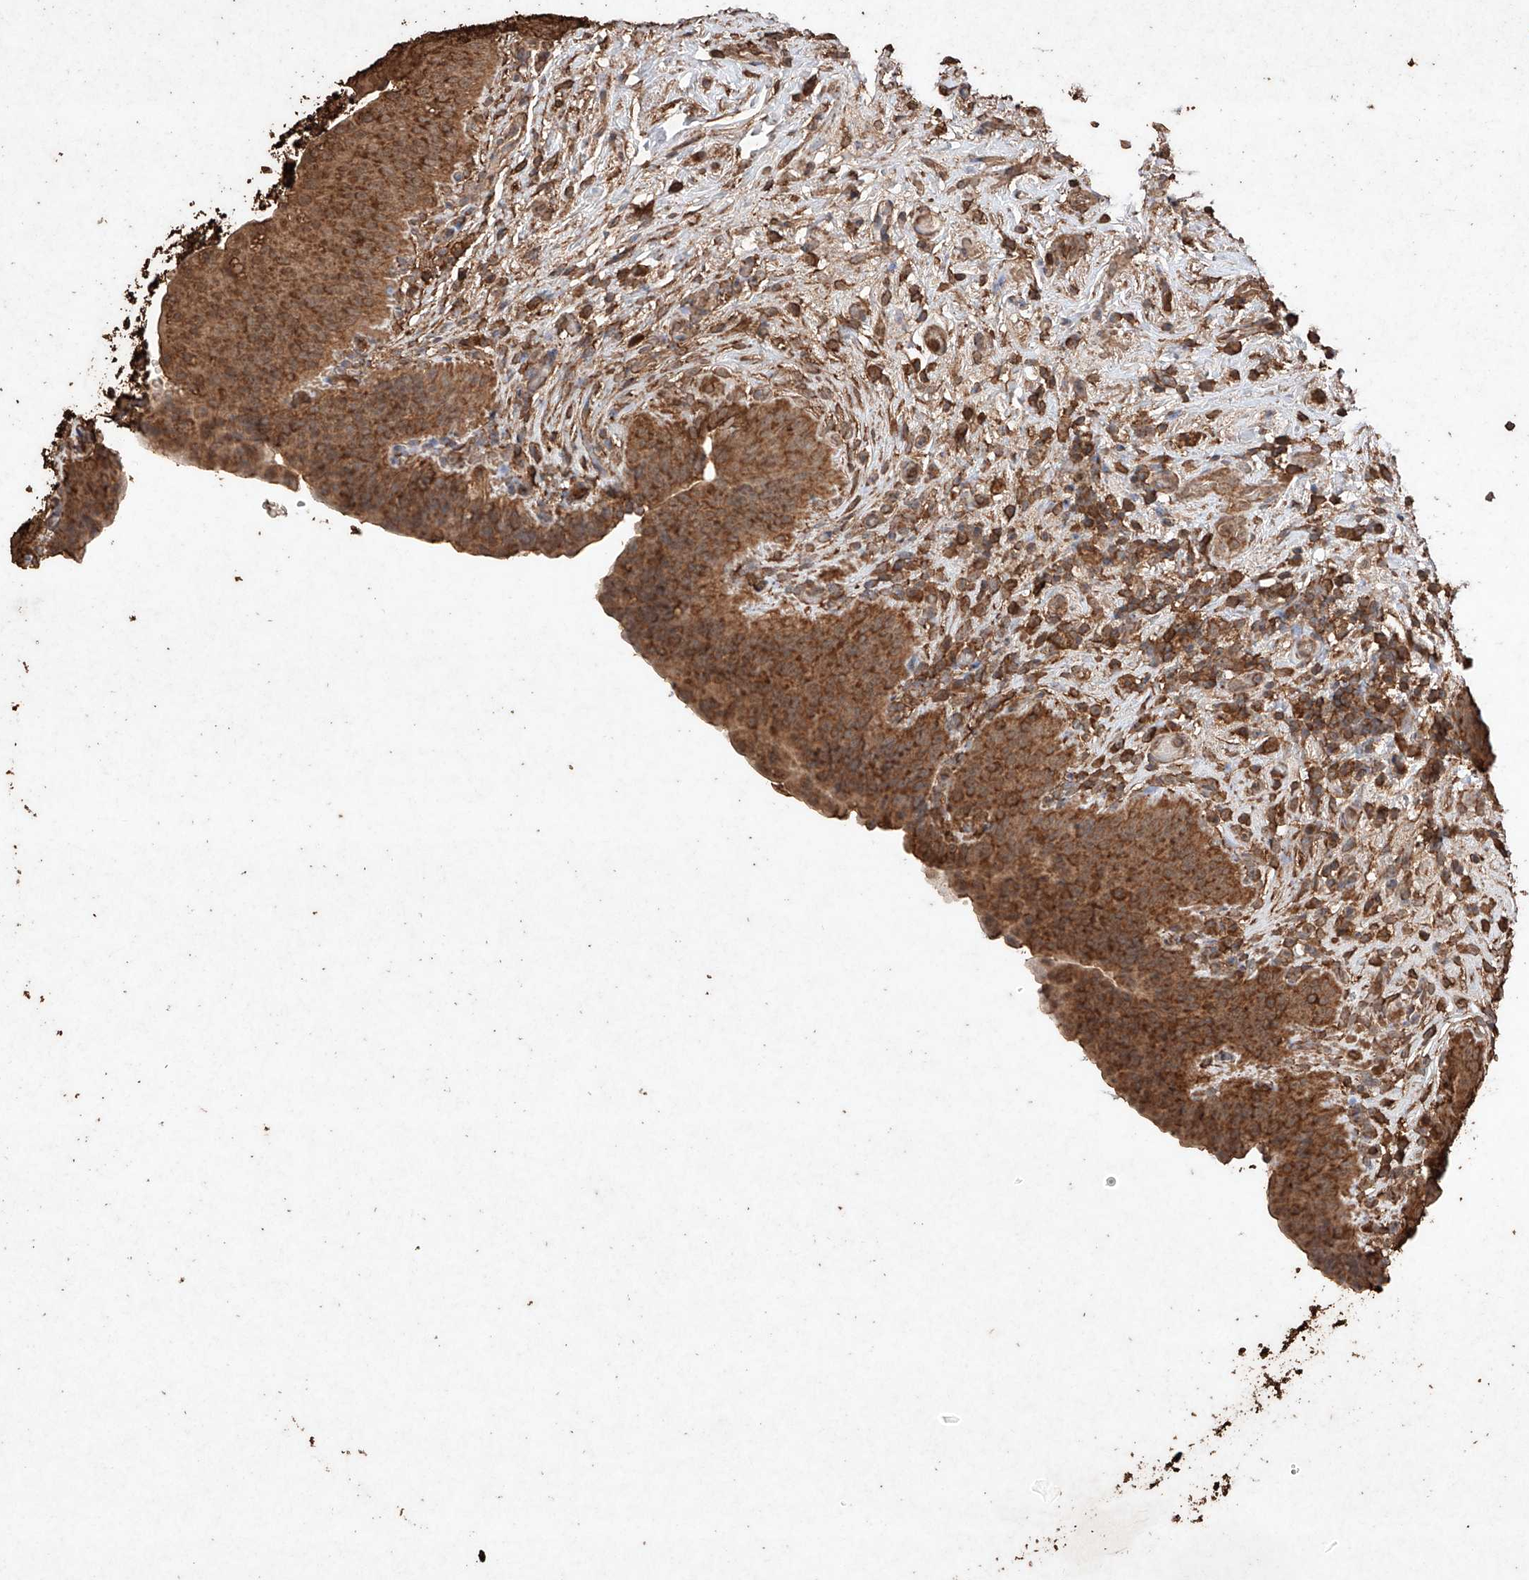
{"staining": {"intensity": "strong", "quantity": ">75%", "location": "cytoplasmic/membranous"}, "tissue": "urinary bladder", "cell_type": "Urothelial cells", "image_type": "normal", "snomed": [{"axis": "morphology", "description": "Normal tissue, NOS"}, {"axis": "topography", "description": "Urinary bladder"}], "caption": "Immunohistochemical staining of normal human urinary bladder demonstrates >75% levels of strong cytoplasmic/membranous protein expression in approximately >75% of urothelial cells. (DAB IHC with brightfield microscopy, high magnification).", "gene": "M6PR", "patient": {"sex": "male", "age": 83}}